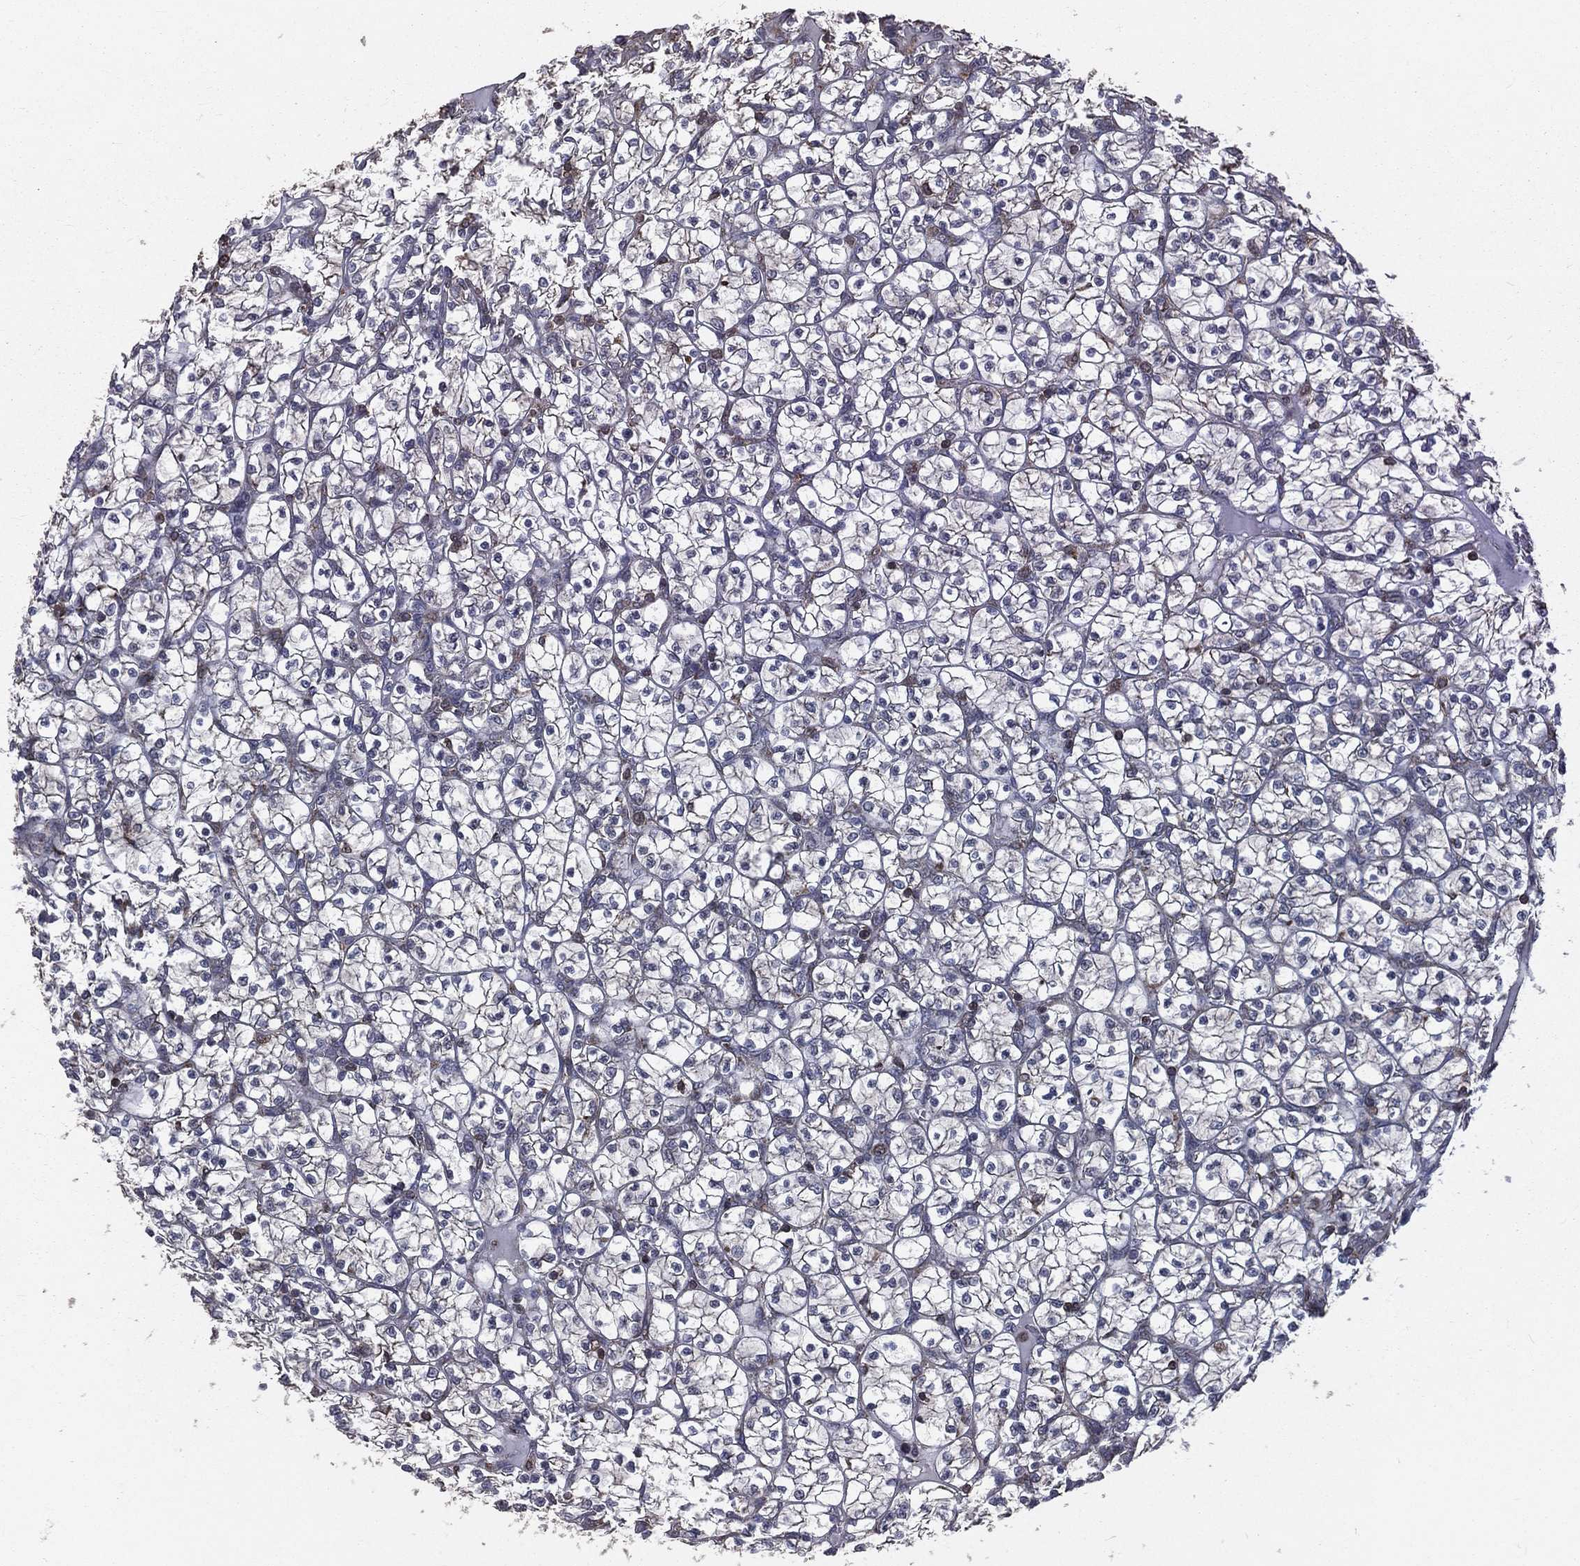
{"staining": {"intensity": "negative", "quantity": "none", "location": "none"}, "tissue": "renal cancer", "cell_type": "Tumor cells", "image_type": "cancer", "snomed": [{"axis": "morphology", "description": "Adenocarcinoma, NOS"}, {"axis": "topography", "description": "Kidney"}], "caption": "Renal cancer (adenocarcinoma) stained for a protein using immunohistochemistry reveals no expression tumor cells.", "gene": "OLFML1", "patient": {"sex": "female", "age": 89}}